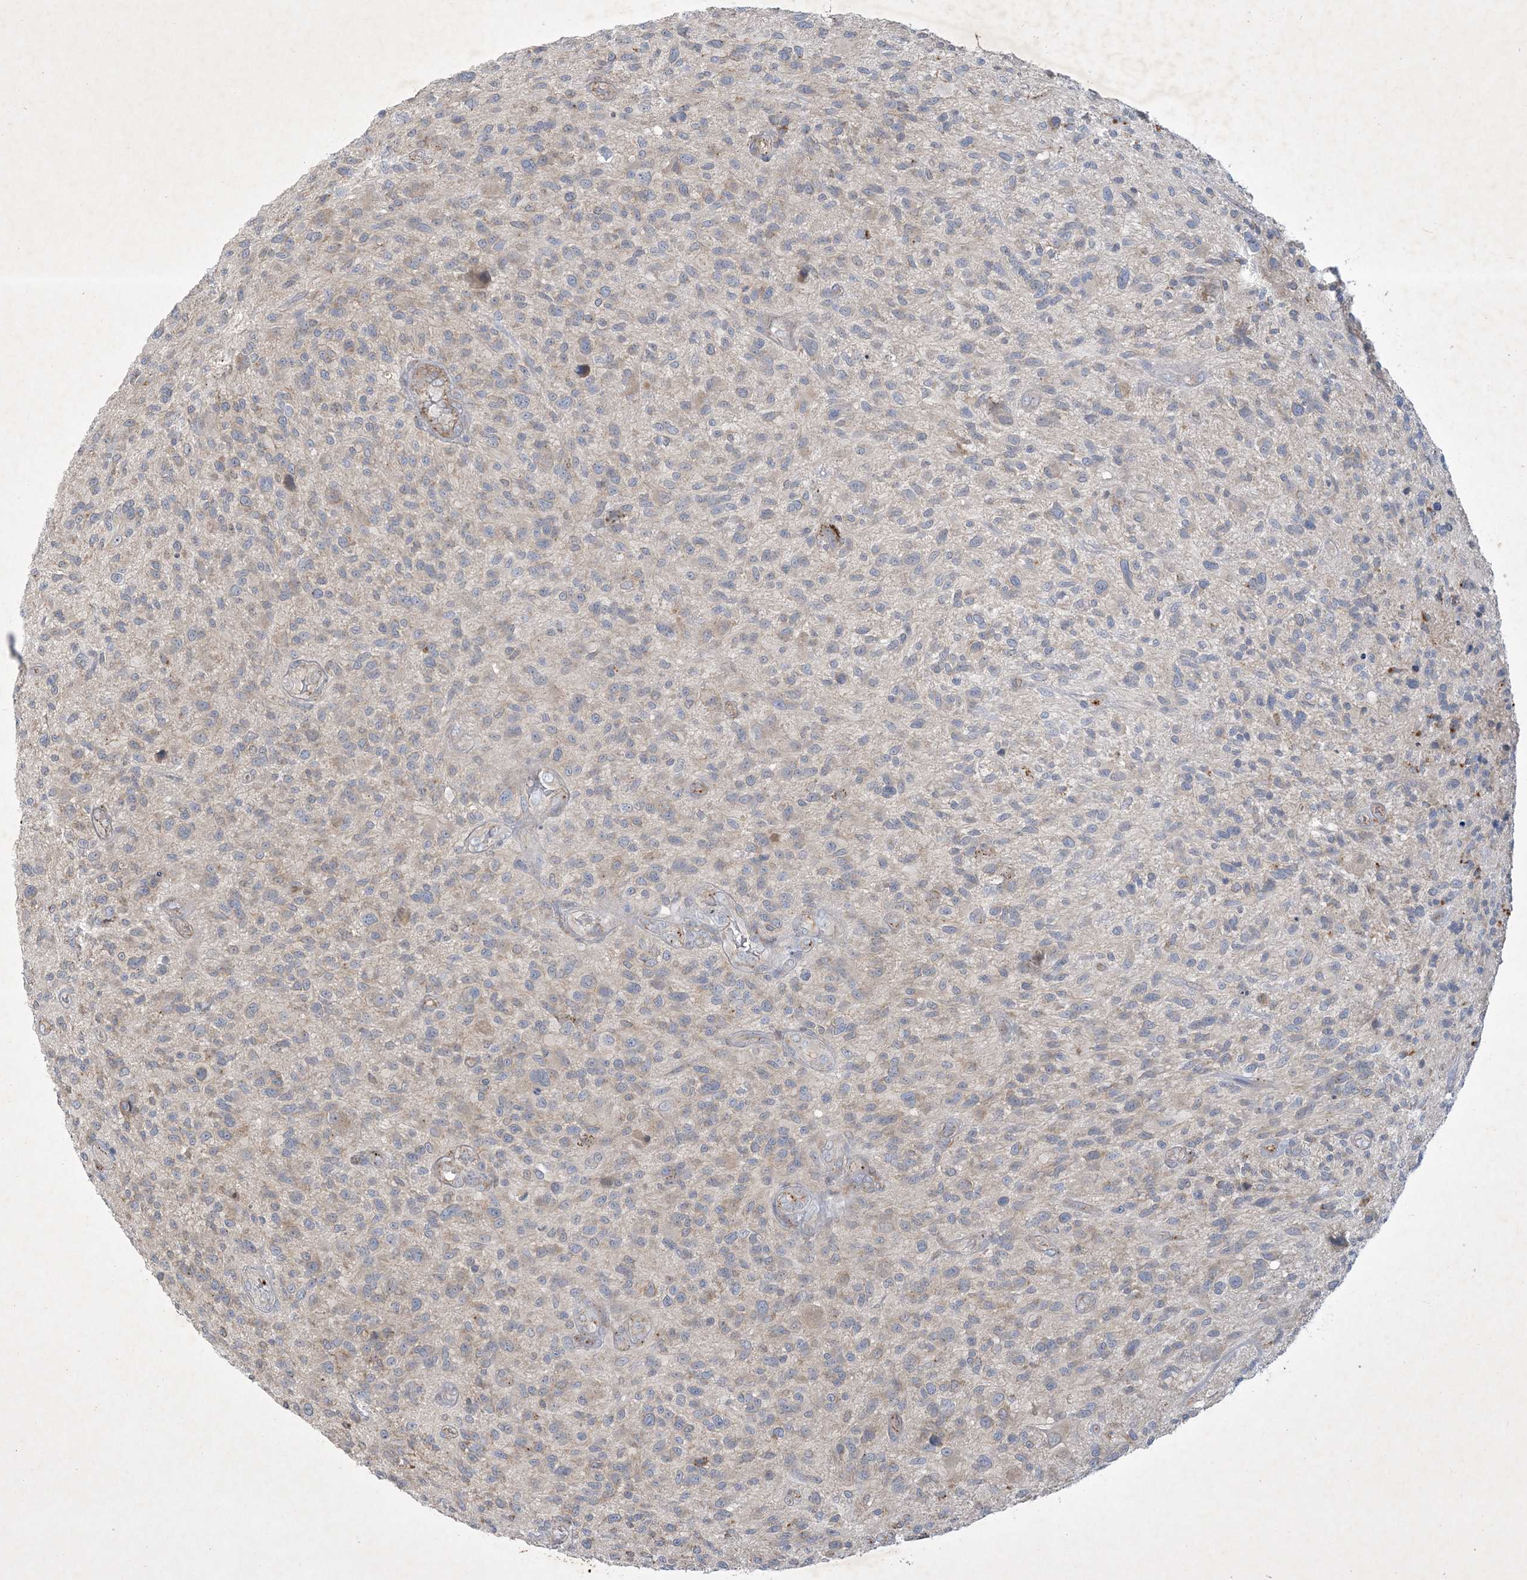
{"staining": {"intensity": "weak", "quantity": "<25%", "location": "cytoplasmic/membranous"}, "tissue": "glioma", "cell_type": "Tumor cells", "image_type": "cancer", "snomed": [{"axis": "morphology", "description": "Glioma, malignant, High grade"}, {"axis": "topography", "description": "Brain"}], "caption": "Tumor cells are negative for protein expression in human glioma. Brightfield microscopy of immunohistochemistry stained with DAB (3,3'-diaminobenzidine) (brown) and hematoxylin (blue), captured at high magnification.", "gene": "MRPS18A", "patient": {"sex": "male", "age": 47}}